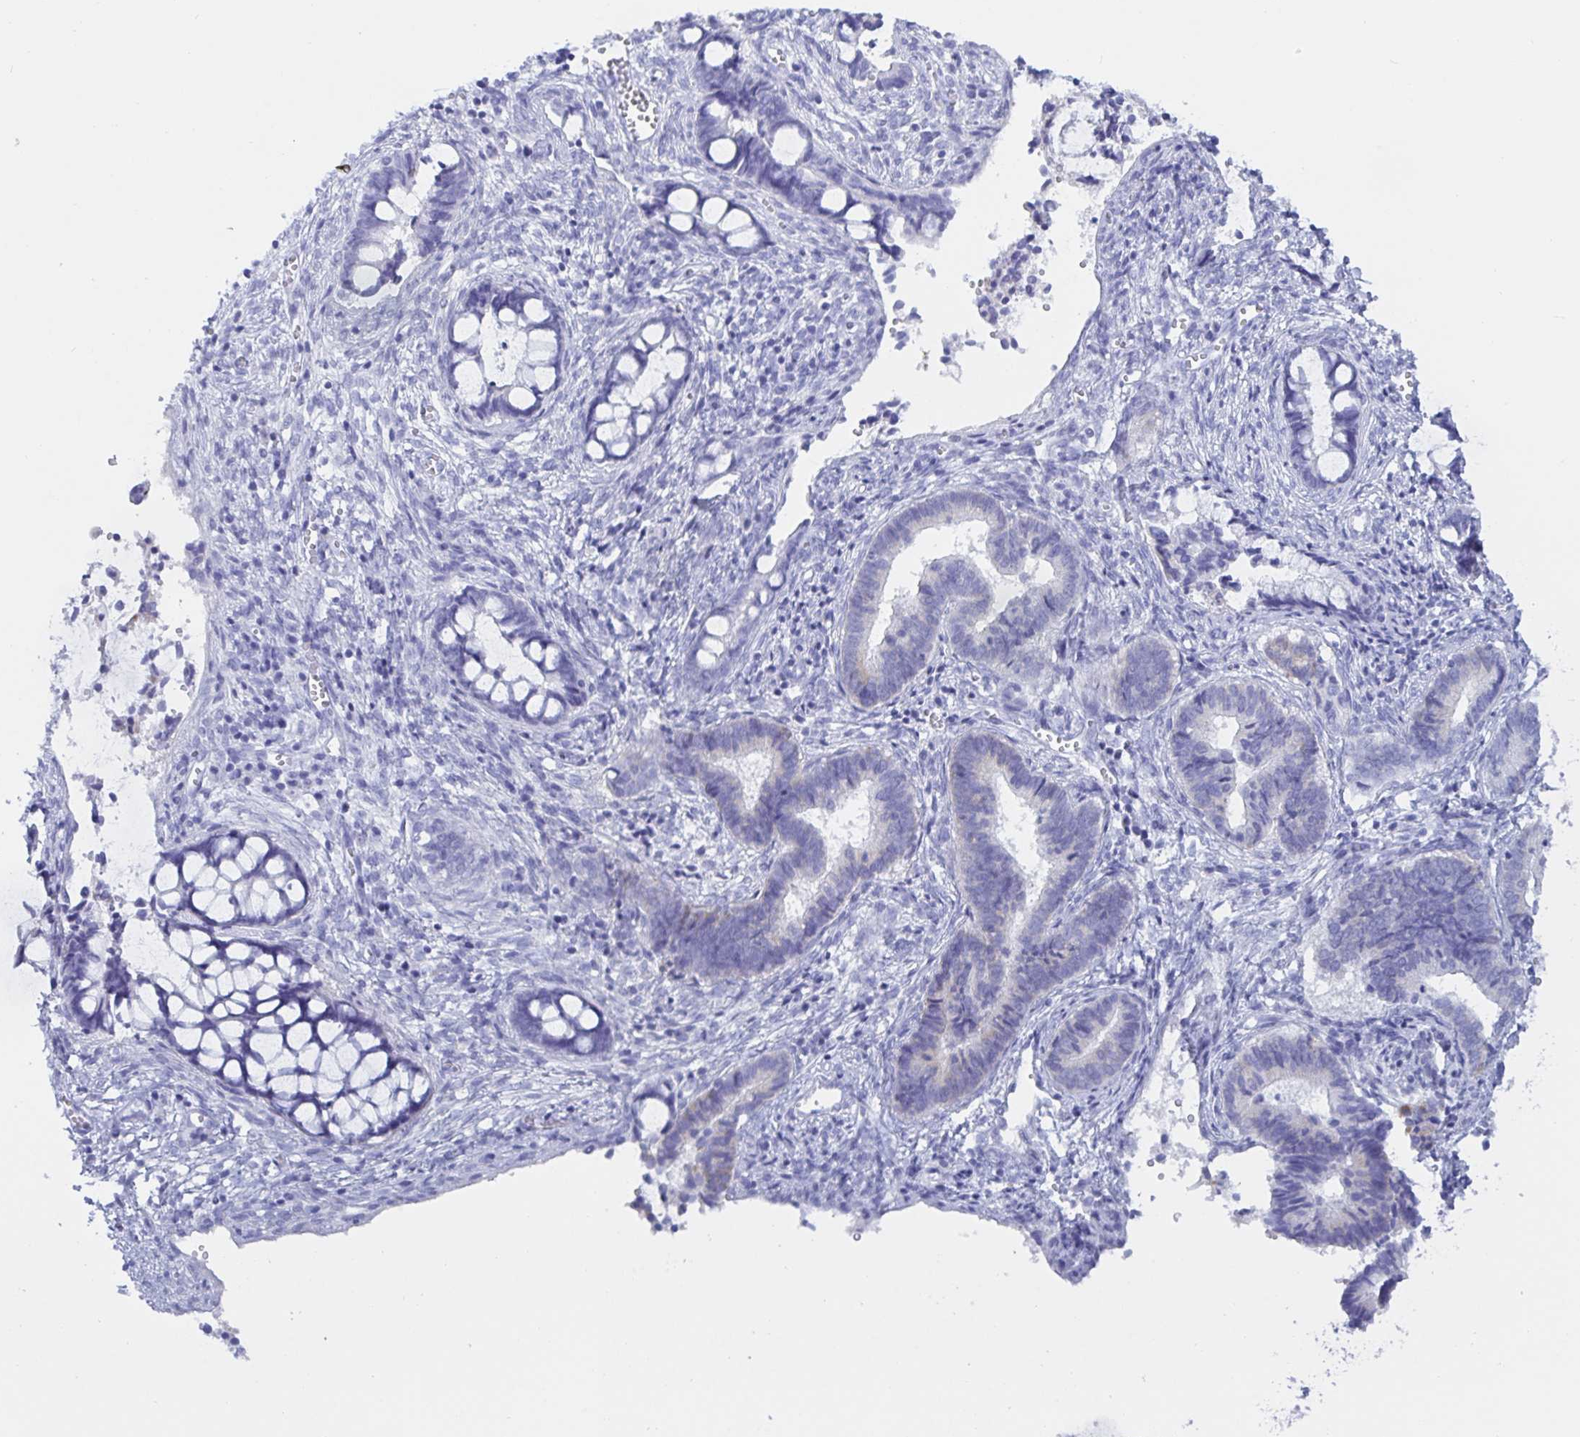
{"staining": {"intensity": "negative", "quantity": "none", "location": "none"}, "tissue": "cervical cancer", "cell_type": "Tumor cells", "image_type": "cancer", "snomed": [{"axis": "morphology", "description": "Adenocarcinoma, NOS"}, {"axis": "topography", "description": "Cervix"}], "caption": "Protein analysis of cervical cancer (adenocarcinoma) exhibits no significant positivity in tumor cells.", "gene": "KCNH6", "patient": {"sex": "female", "age": 44}}